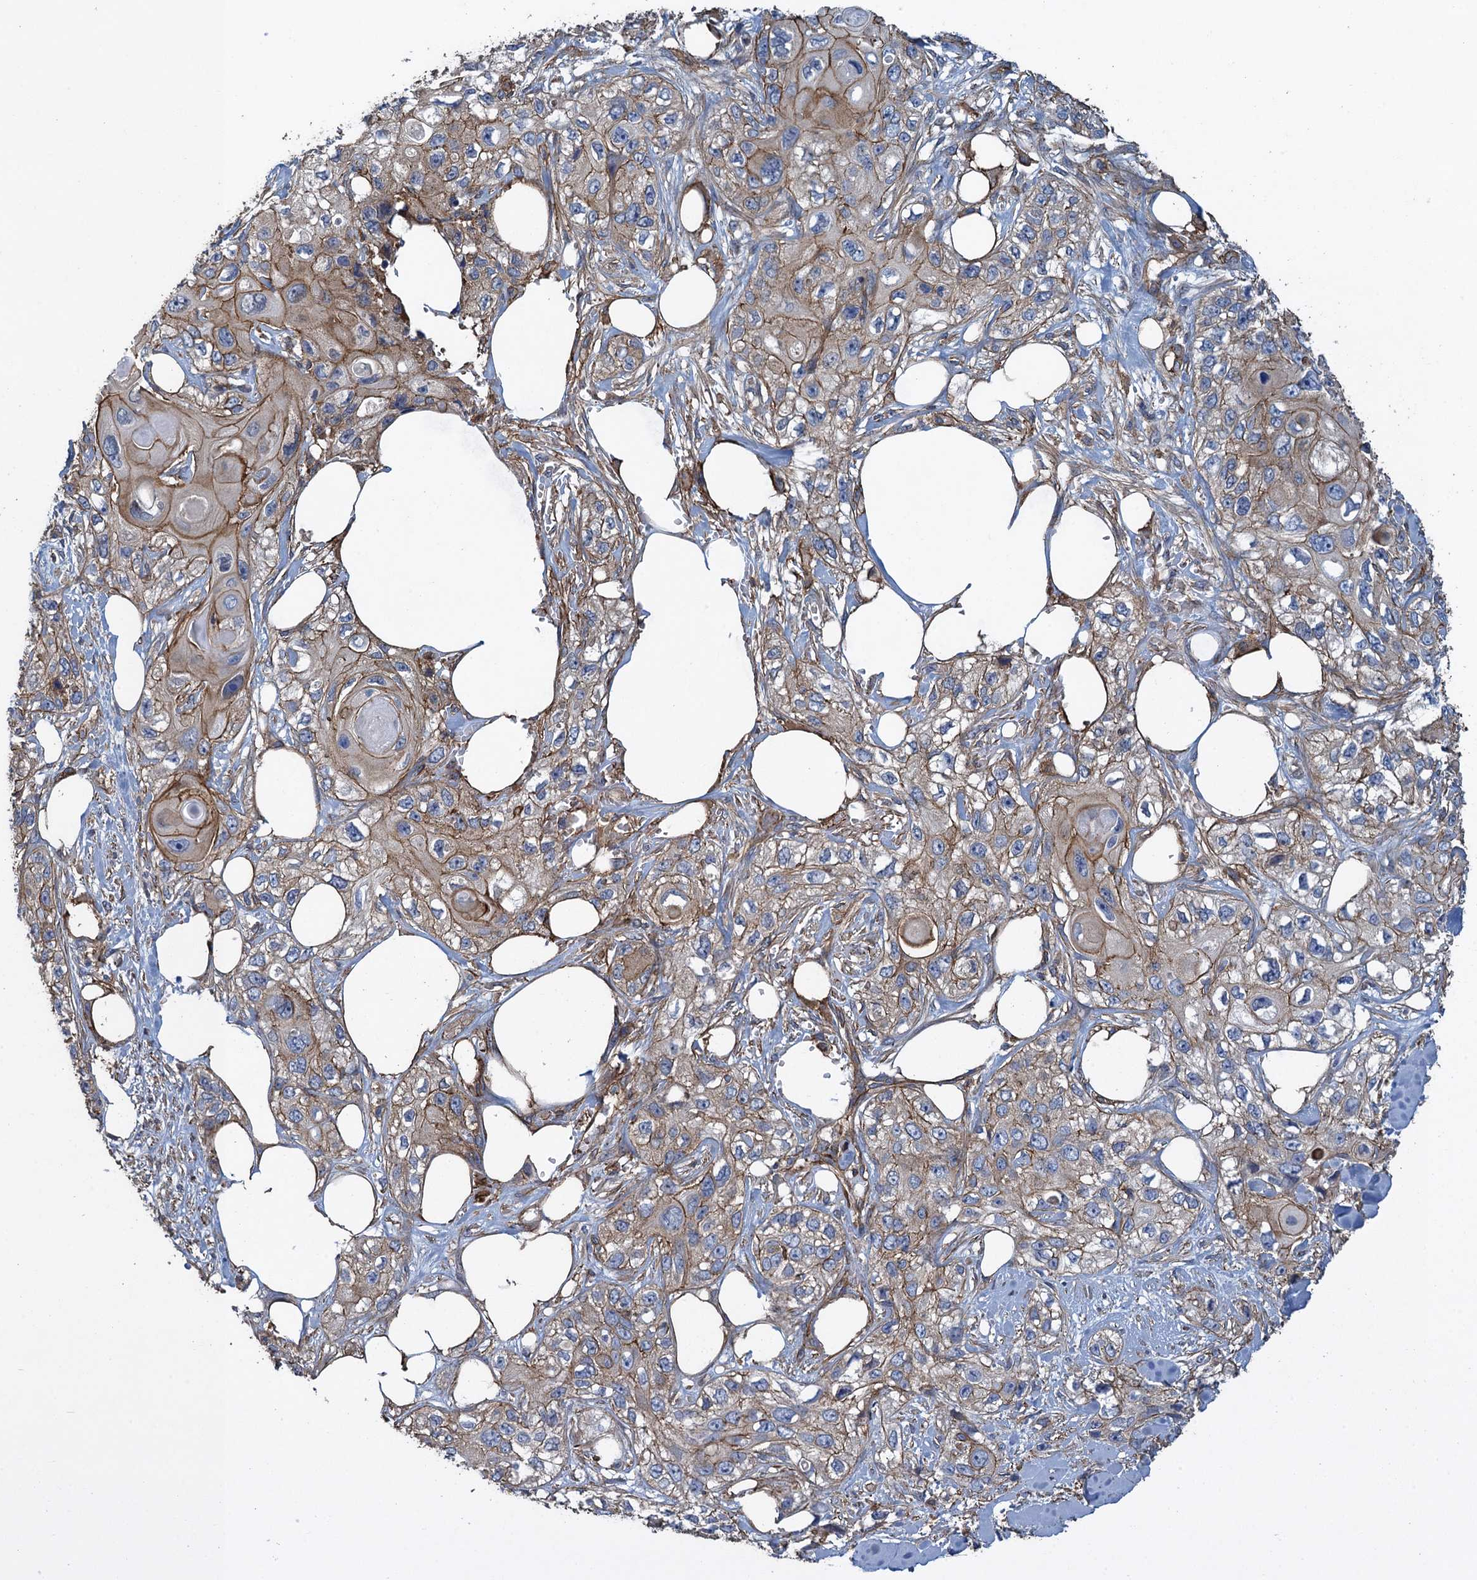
{"staining": {"intensity": "moderate", "quantity": "25%-75%", "location": "cytoplasmic/membranous"}, "tissue": "skin cancer", "cell_type": "Tumor cells", "image_type": "cancer", "snomed": [{"axis": "morphology", "description": "Normal tissue, NOS"}, {"axis": "morphology", "description": "Squamous cell carcinoma, NOS"}, {"axis": "topography", "description": "Skin"}], "caption": "Protein staining of squamous cell carcinoma (skin) tissue exhibits moderate cytoplasmic/membranous staining in approximately 25%-75% of tumor cells. The staining is performed using DAB brown chromogen to label protein expression. The nuclei are counter-stained blue using hematoxylin.", "gene": "PROSER2", "patient": {"sex": "male", "age": 72}}